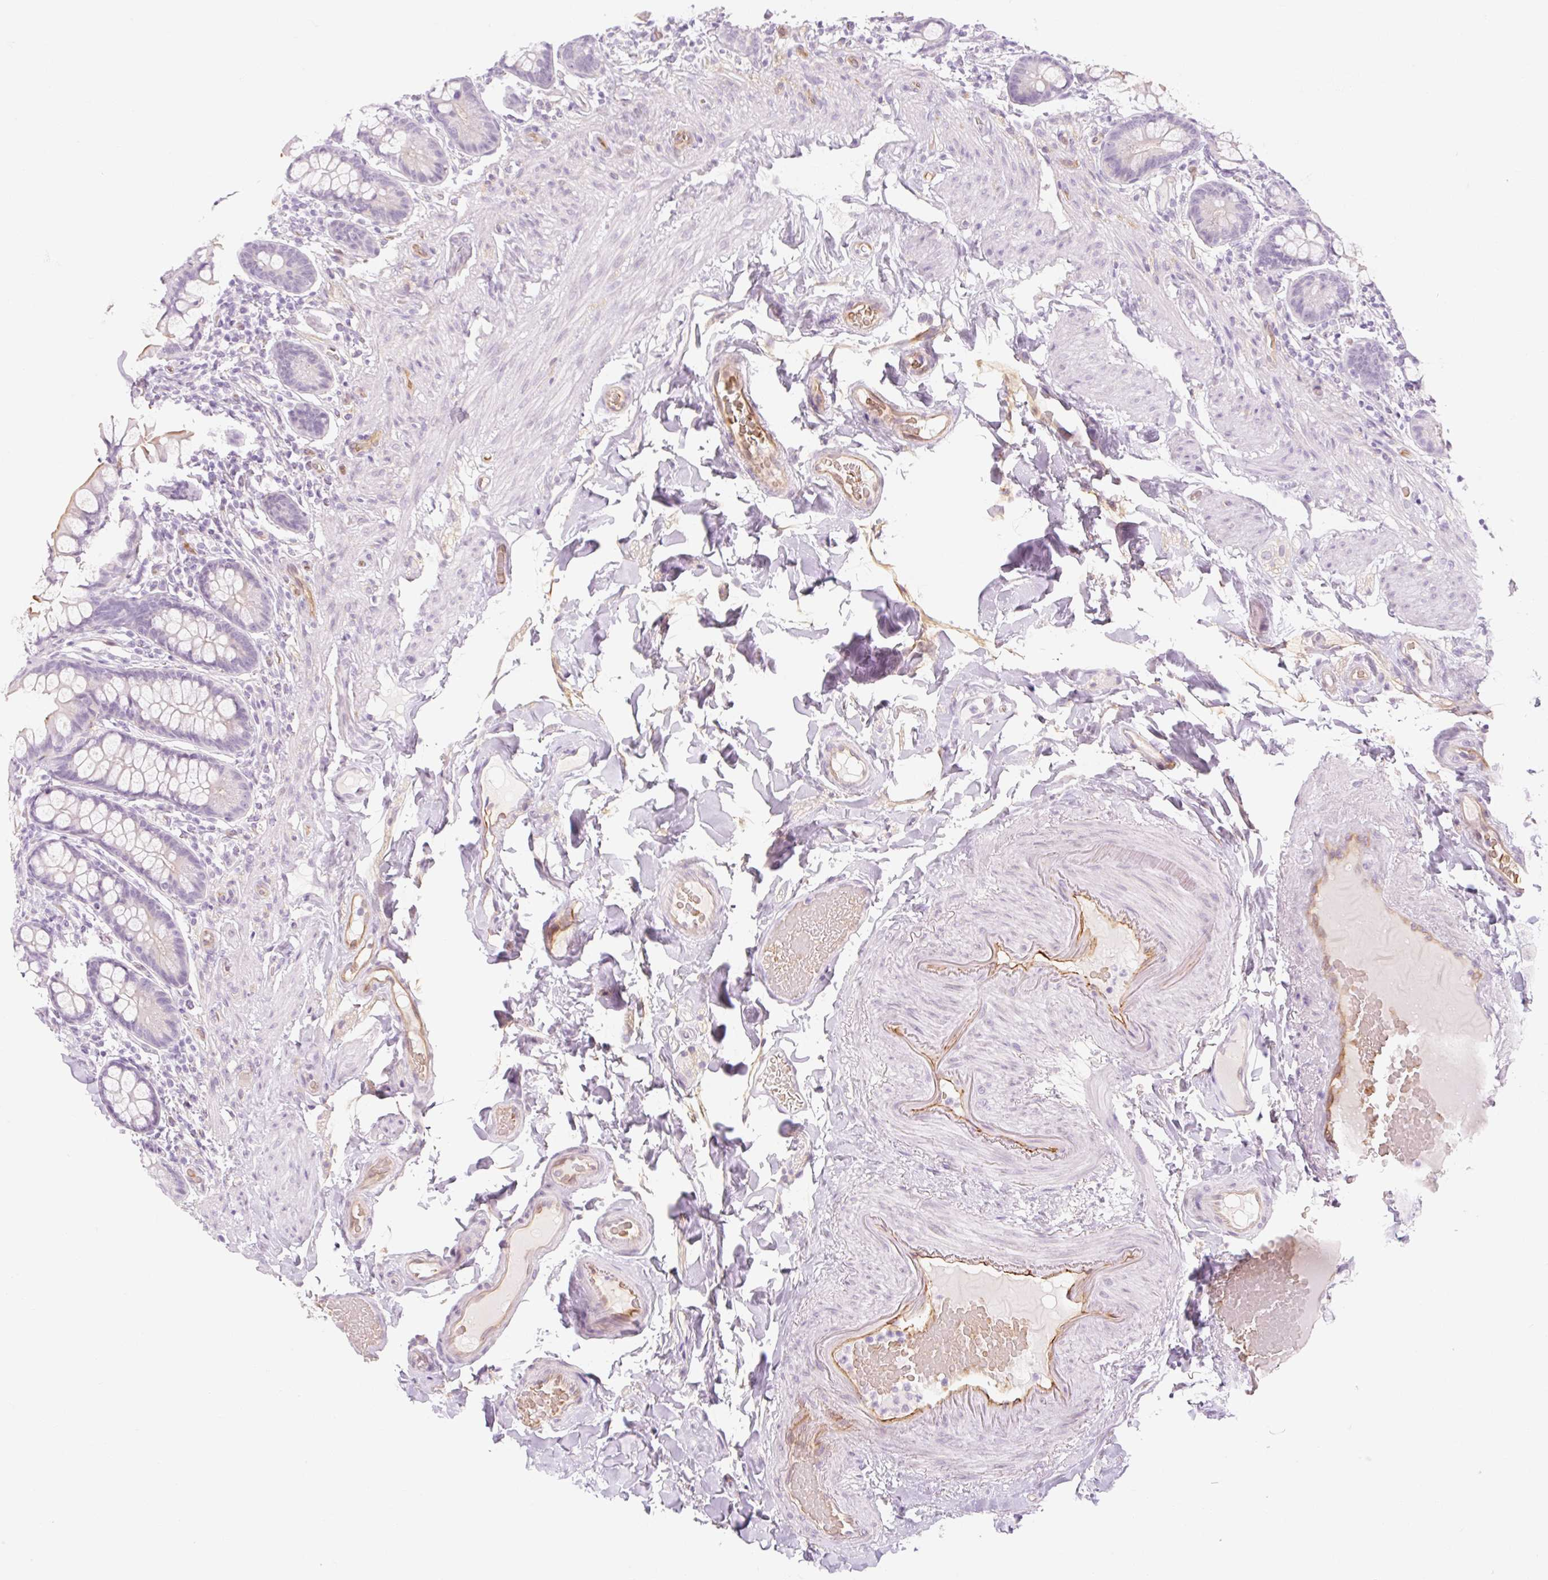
{"staining": {"intensity": "negative", "quantity": "none", "location": "none"}, "tissue": "small intestine", "cell_type": "Glandular cells", "image_type": "normal", "snomed": [{"axis": "morphology", "description": "Normal tissue, NOS"}, {"axis": "topography", "description": "Small intestine"}], "caption": "Human small intestine stained for a protein using immunohistochemistry (IHC) shows no staining in glandular cells.", "gene": "TAF1L", "patient": {"sex": "male", "age": 70}}